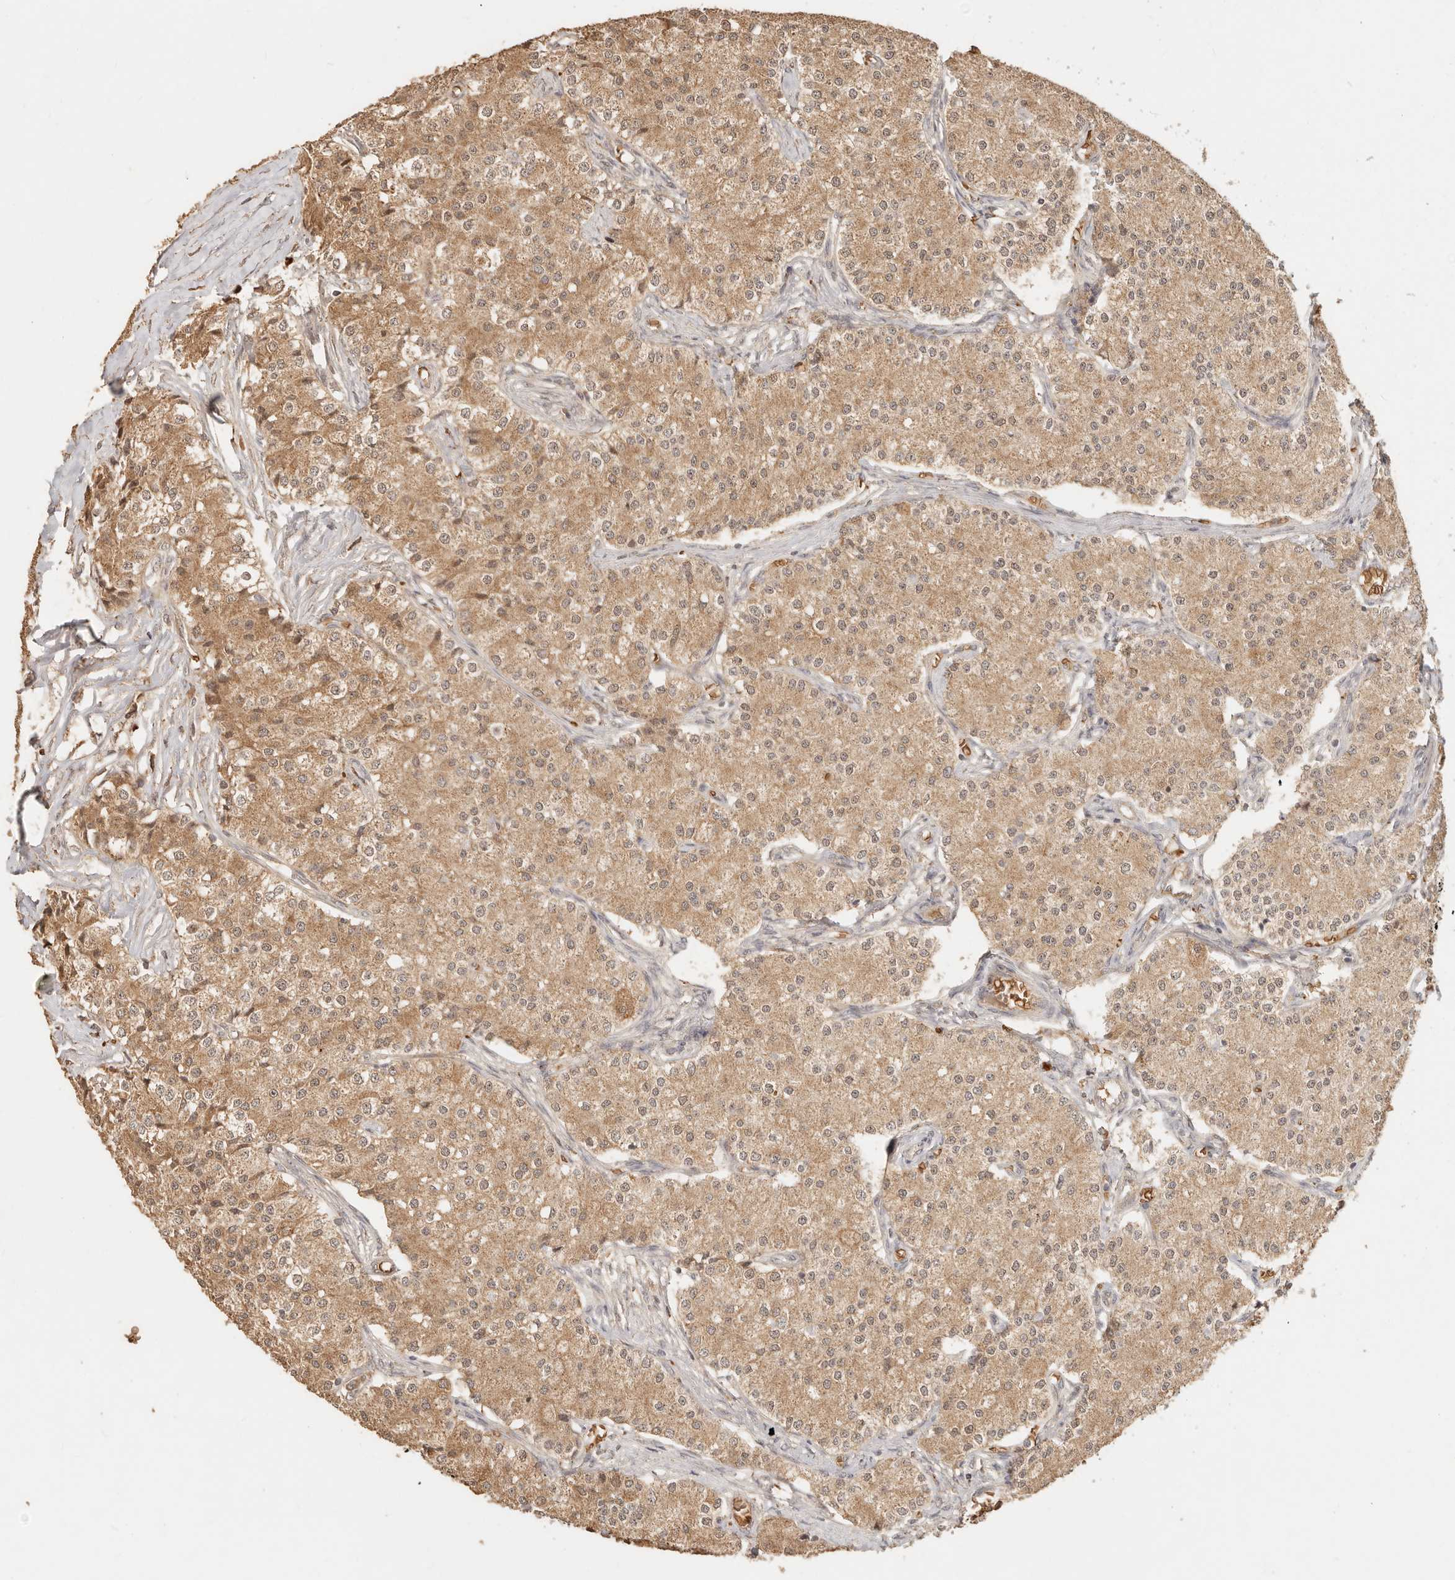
{"staining": {"intensity": "moderate", "quantity": ">75%", "location": "cytoplasmic/membranous"}, "tissue": "carcinoid", "cell_type": "Tumor cells", "image_type": "cancer", "snomed": [{"axis": "morphology", "description": "Carcinoid, malignant, NOS"}, {"axis": "topography", "description": "Colon"}], "caption": "Moderate cytoplasmic/membranous expression for a protein is appreciated in about >75% of tumor cells of carcinoid (malignant) using immunohistochemistry (IHC).", "gene": "INTS11", "patient": {"sex": "female", "age": 52}}